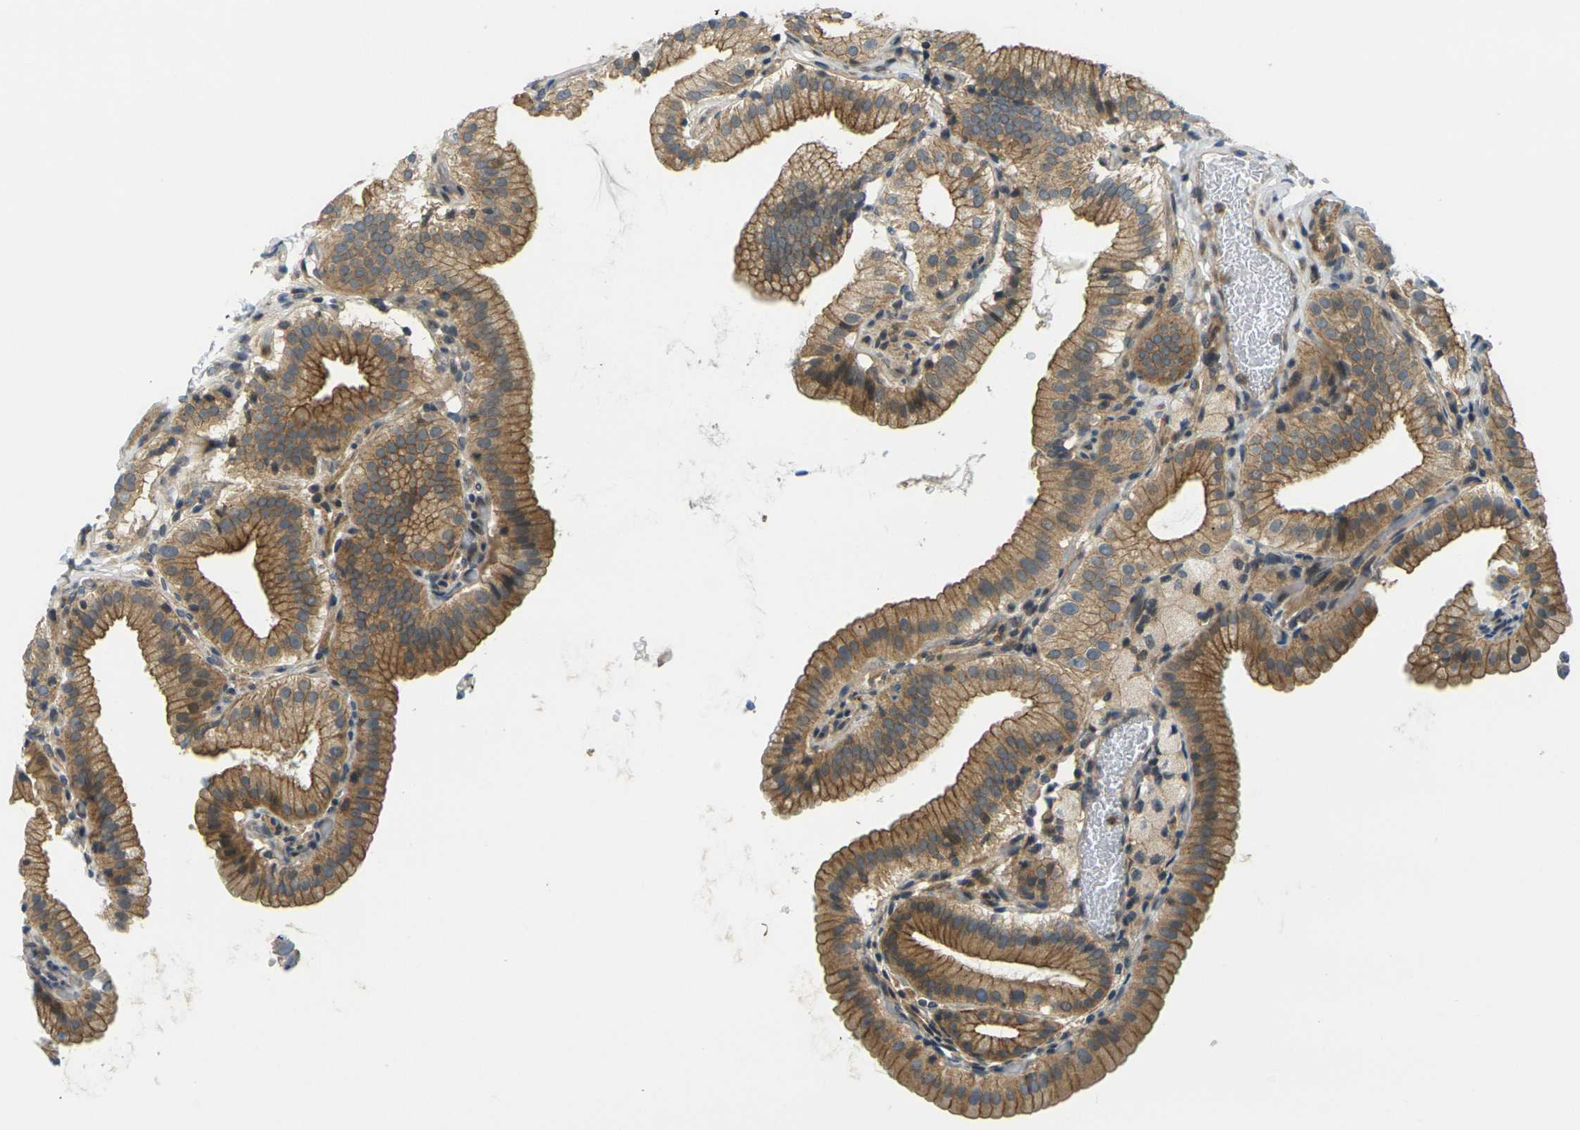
{"staining": {"intensity": "strong", "quantity": ">75%", "location": "cytoplasmic/membranous"}, "tissue": "gallbladder", "cell_type": "Glandular cells", "image_type": "normal", "snomed": [{"axis": "morphology", "description": "Normal tissue, NOS"}, {"axis": "topography", "description": "Gallbladder"}], "caption": "Brown immunohistochemical staining in benign gallbladder reveals strong cytoplasmic/membranous positivity in about >75% of glandular cells.", "gene": "KCTD10", "patient": {"sex": "male", "age": 54}}